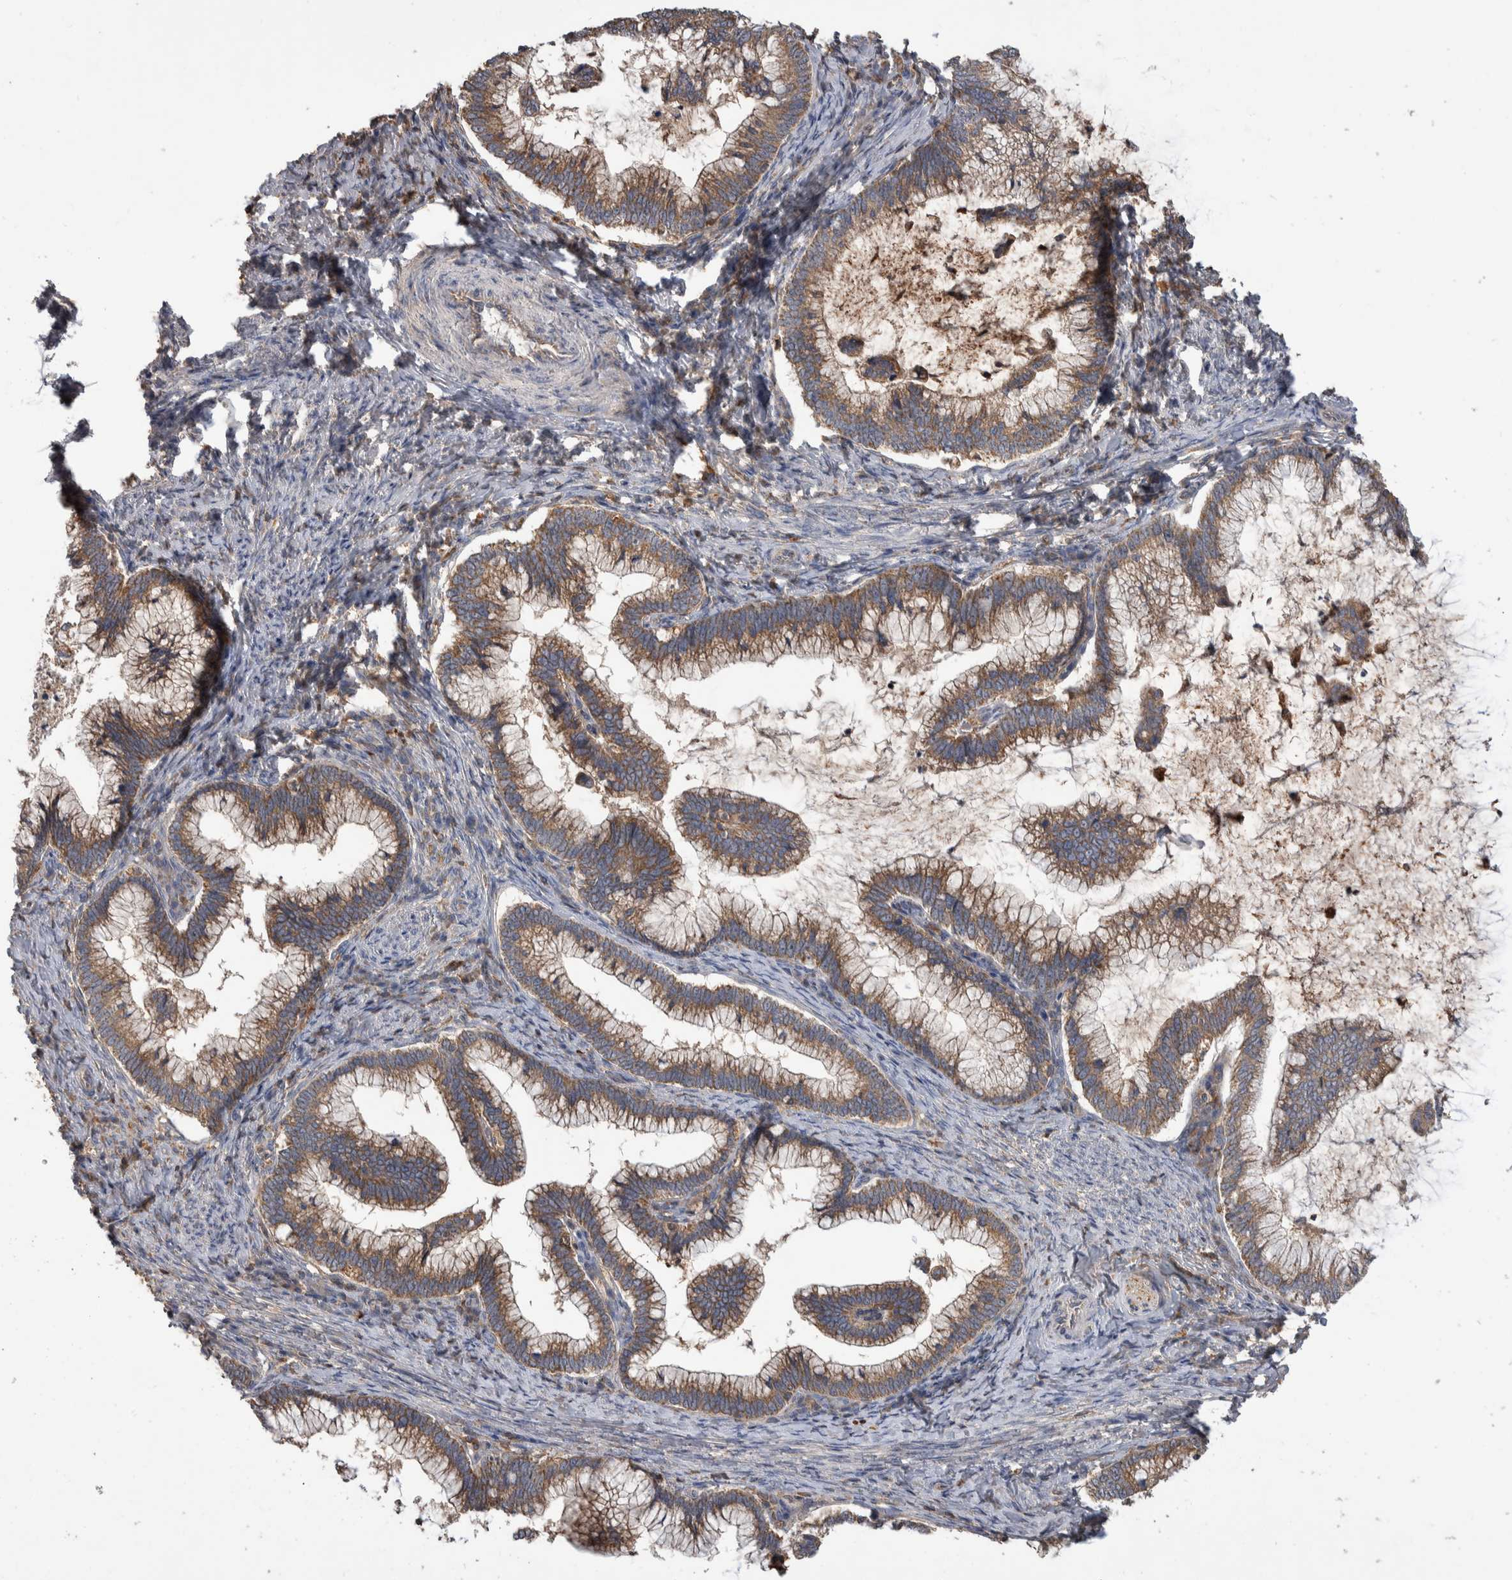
{"staining": {"intensity": "weak", "quantity": ">75%", "location": "cytoplasmic/membranous"}, "tissue": "cervical cancer", "cell_type": "Tumor cells", "image_type": "cancer", "snomed": [{"axis": "morphology", "description": "Adenocarcinoma, NOS"}, {"axis": "topography", "description": "Cervix"}], "caption": "Immunohistochemistry (IHC) micrograph of cervical cancer (adenocarcinoma) stained for a protein (brown), which displays low levels of weak cytoplasmic/membranous staining in approximately >75% of tumor cells.", "gene": "SDCBP", "patient": {"sex": "female", "age": 36}}